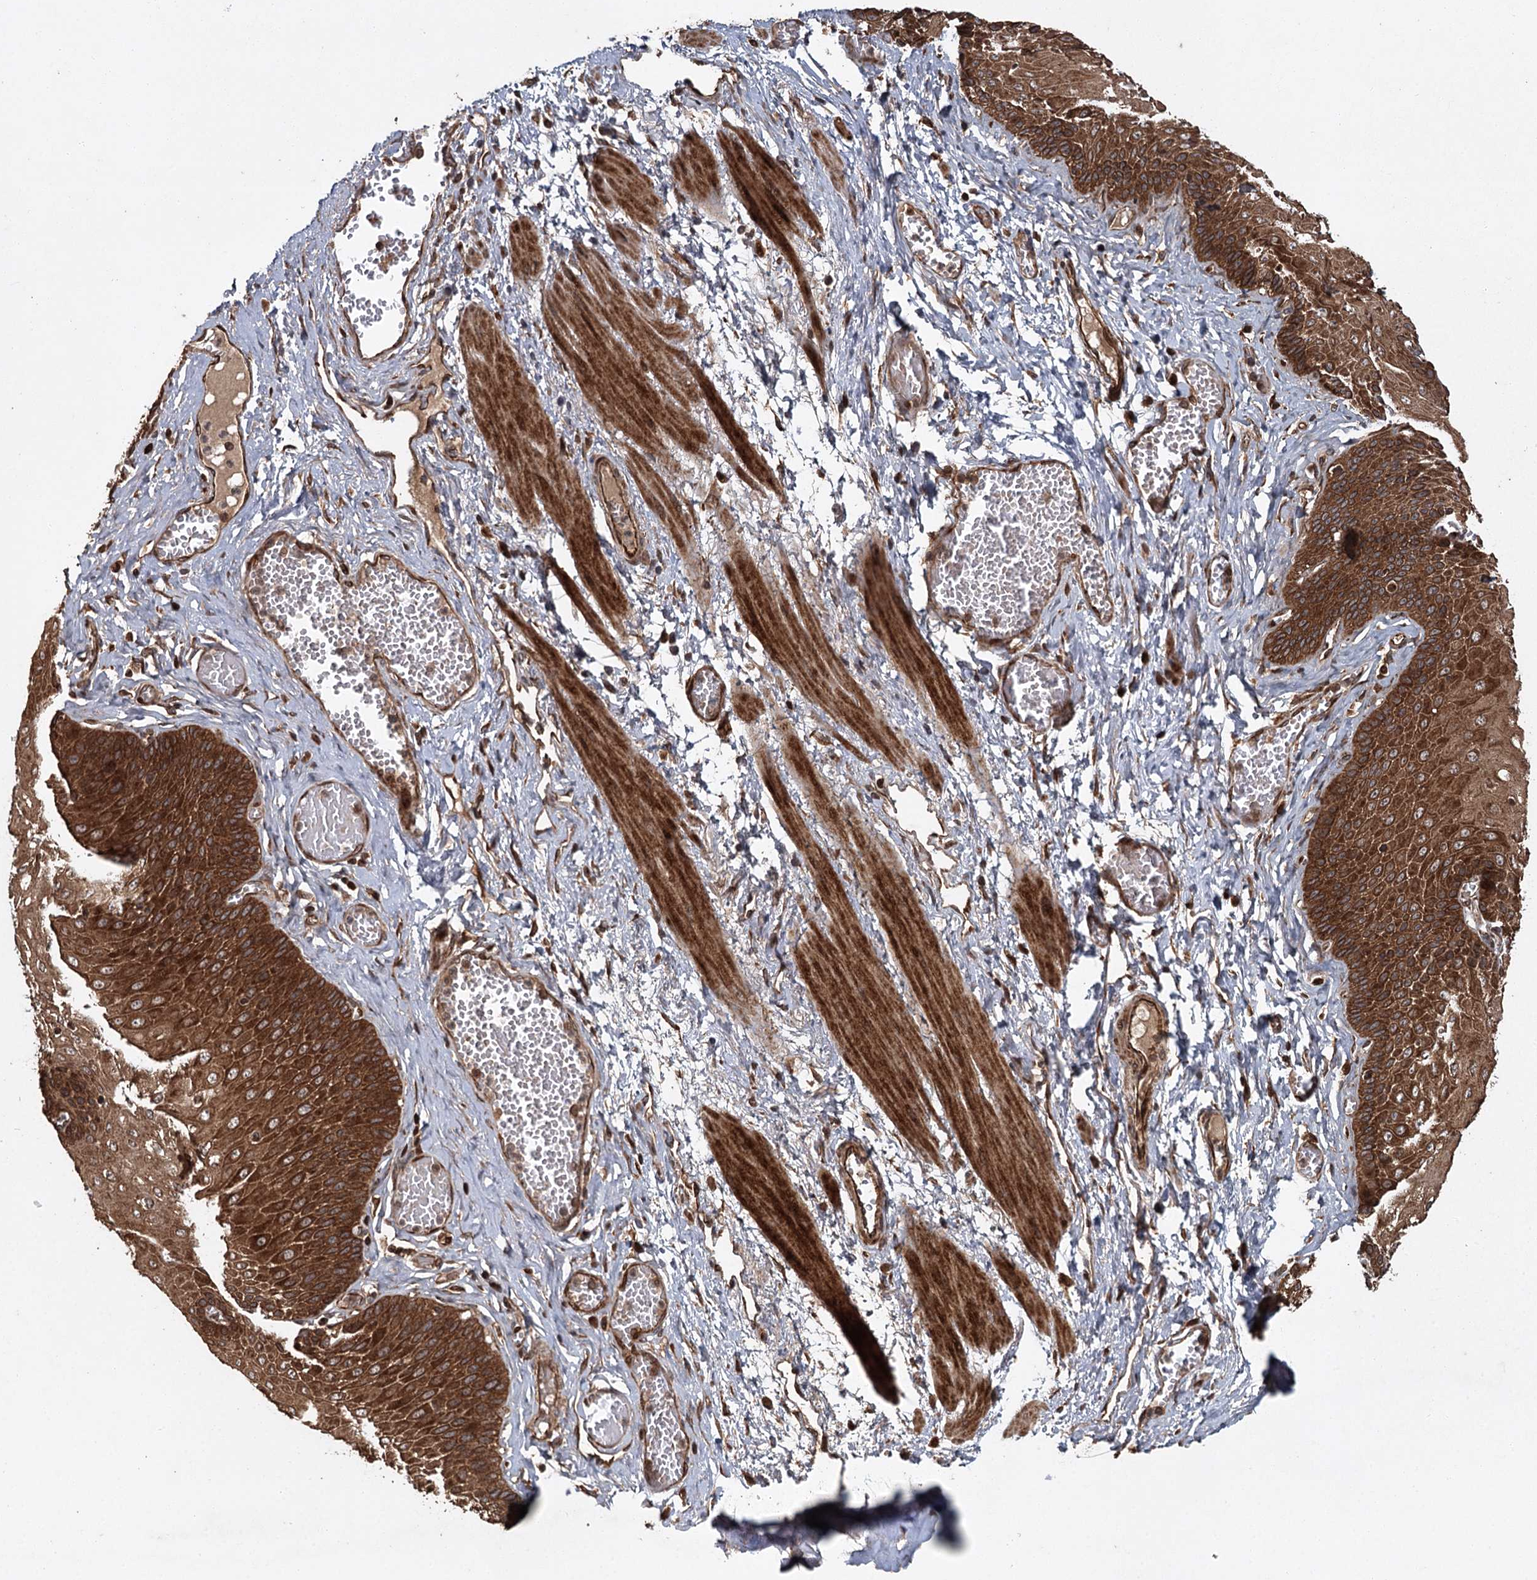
{"staining": {"intensity": "strong", "quantity": ">75%", "location": "cytoplasmic/membranous"}, "tissue": "esophagus", "cell_type": "Squamous epithelial cells", "image_type": "normal", "snomed": [{"axis": "morphology", "description": "Normal tissue, NOS"}, {"axis": "topography", "description": "Esophagus"}], "caption": "Immunohistochemical staining of unremarkable human esophagus reveals high levels of strong cytoplasmic/membranous positivity in approximately >75% of squamous epithelial cells. The protein is stained brown, and the nuclei are stained in blue (DAB (3,3'-diaminobenzidine) IHC with brightfield microscopy, high magnification).", "gene": "RPAP3", "patient": {"sex": "male", "age": 60}}